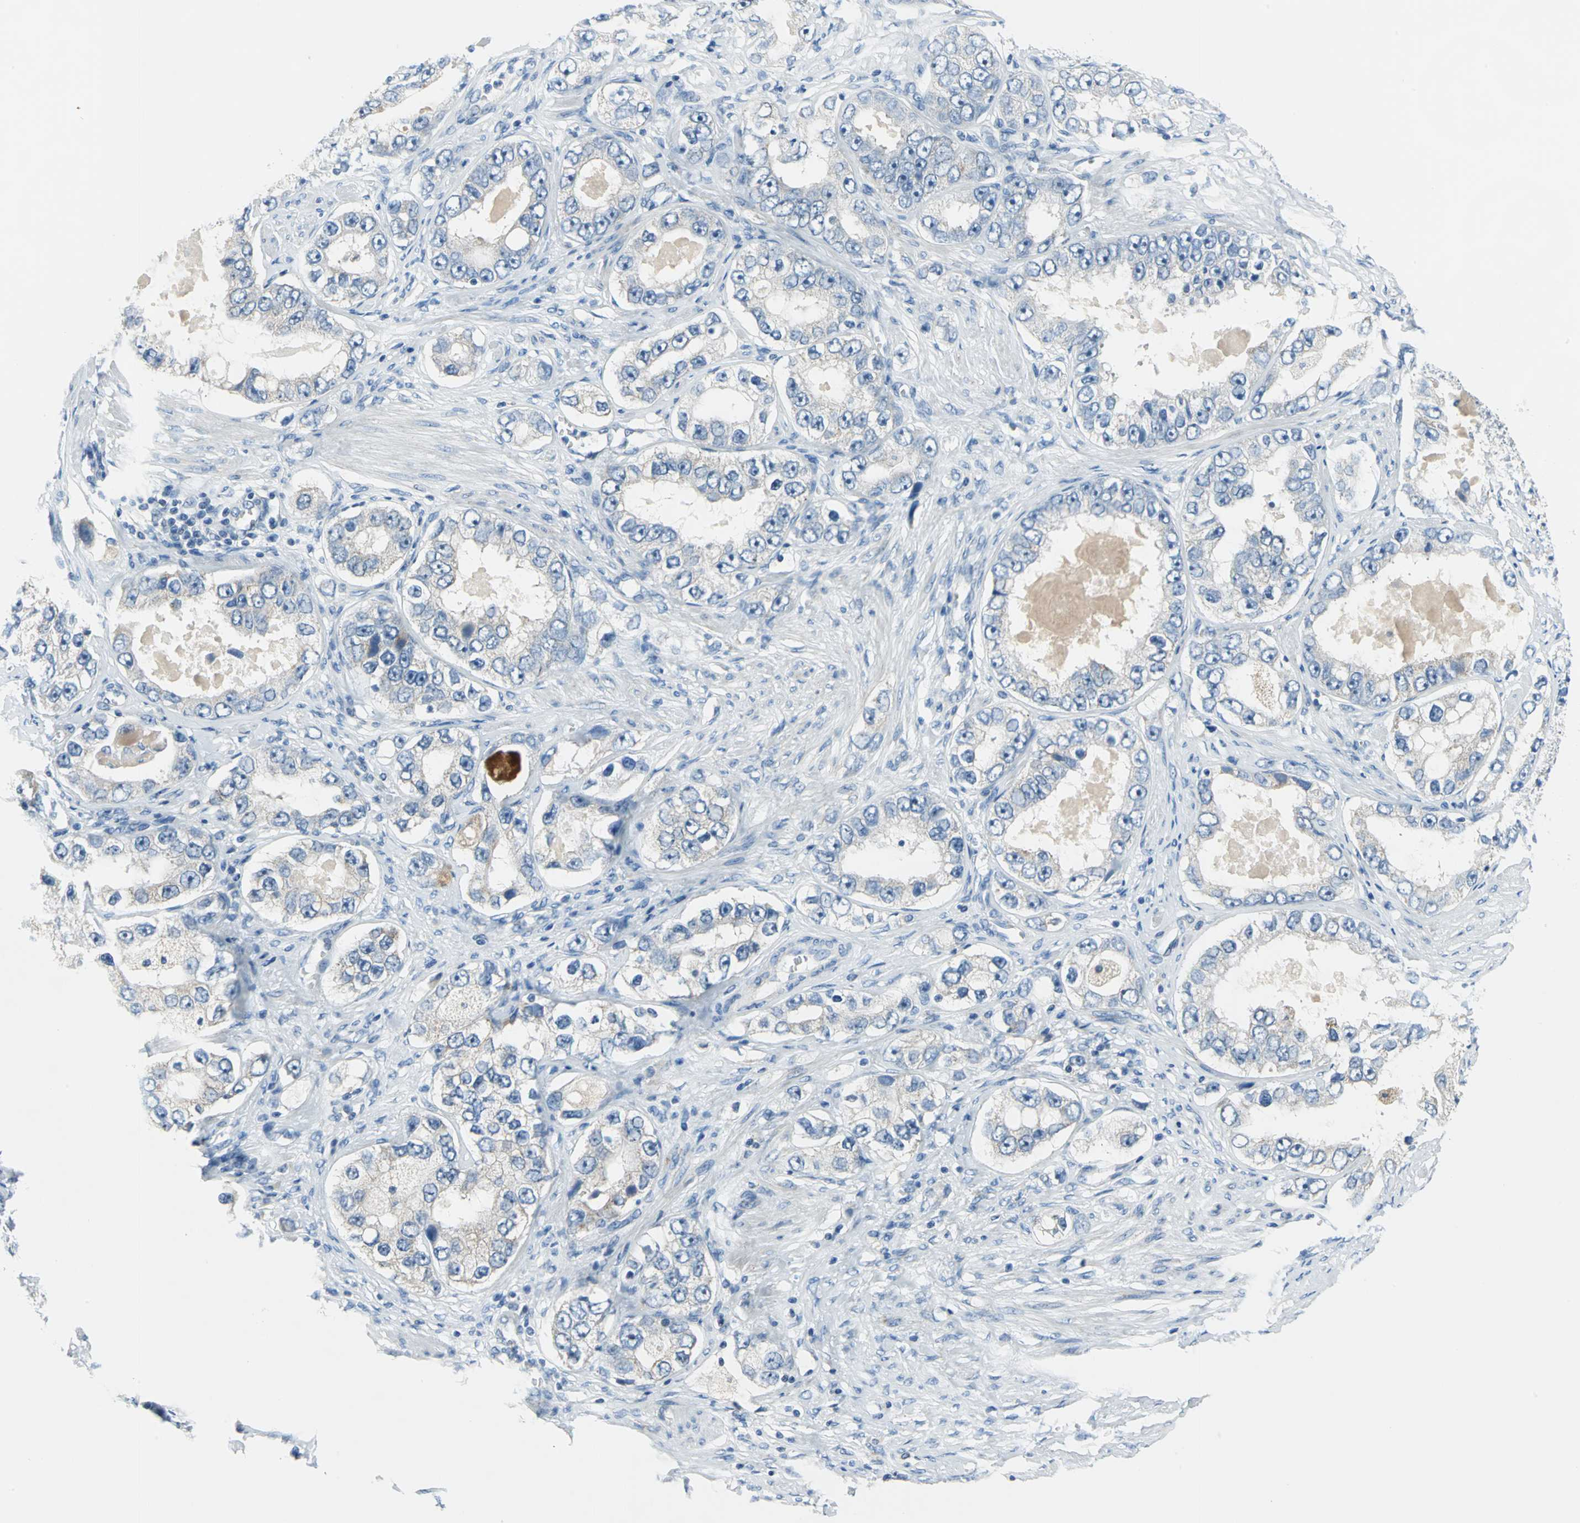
{"staining": {"intensity": "weak", "quantity": "<25%", "location": "cytoplasmic/membranous"}, "tissue": "prostate cancer", "cell_type": "Tumor cells", "image_type": "cancer", "snomed": [{"axis": "morphology", "description": "Adenocarcinoma, High grade"}, {"axis": "topography", "description": "Prostate"}], "caption": "Photomicrograph shows no protein positivity in tumor cells of adenocarcinoma (high-grade) (prostate) tissue.", "gene": "MUC4", "patient": {"sex": "male", "age": 63}}